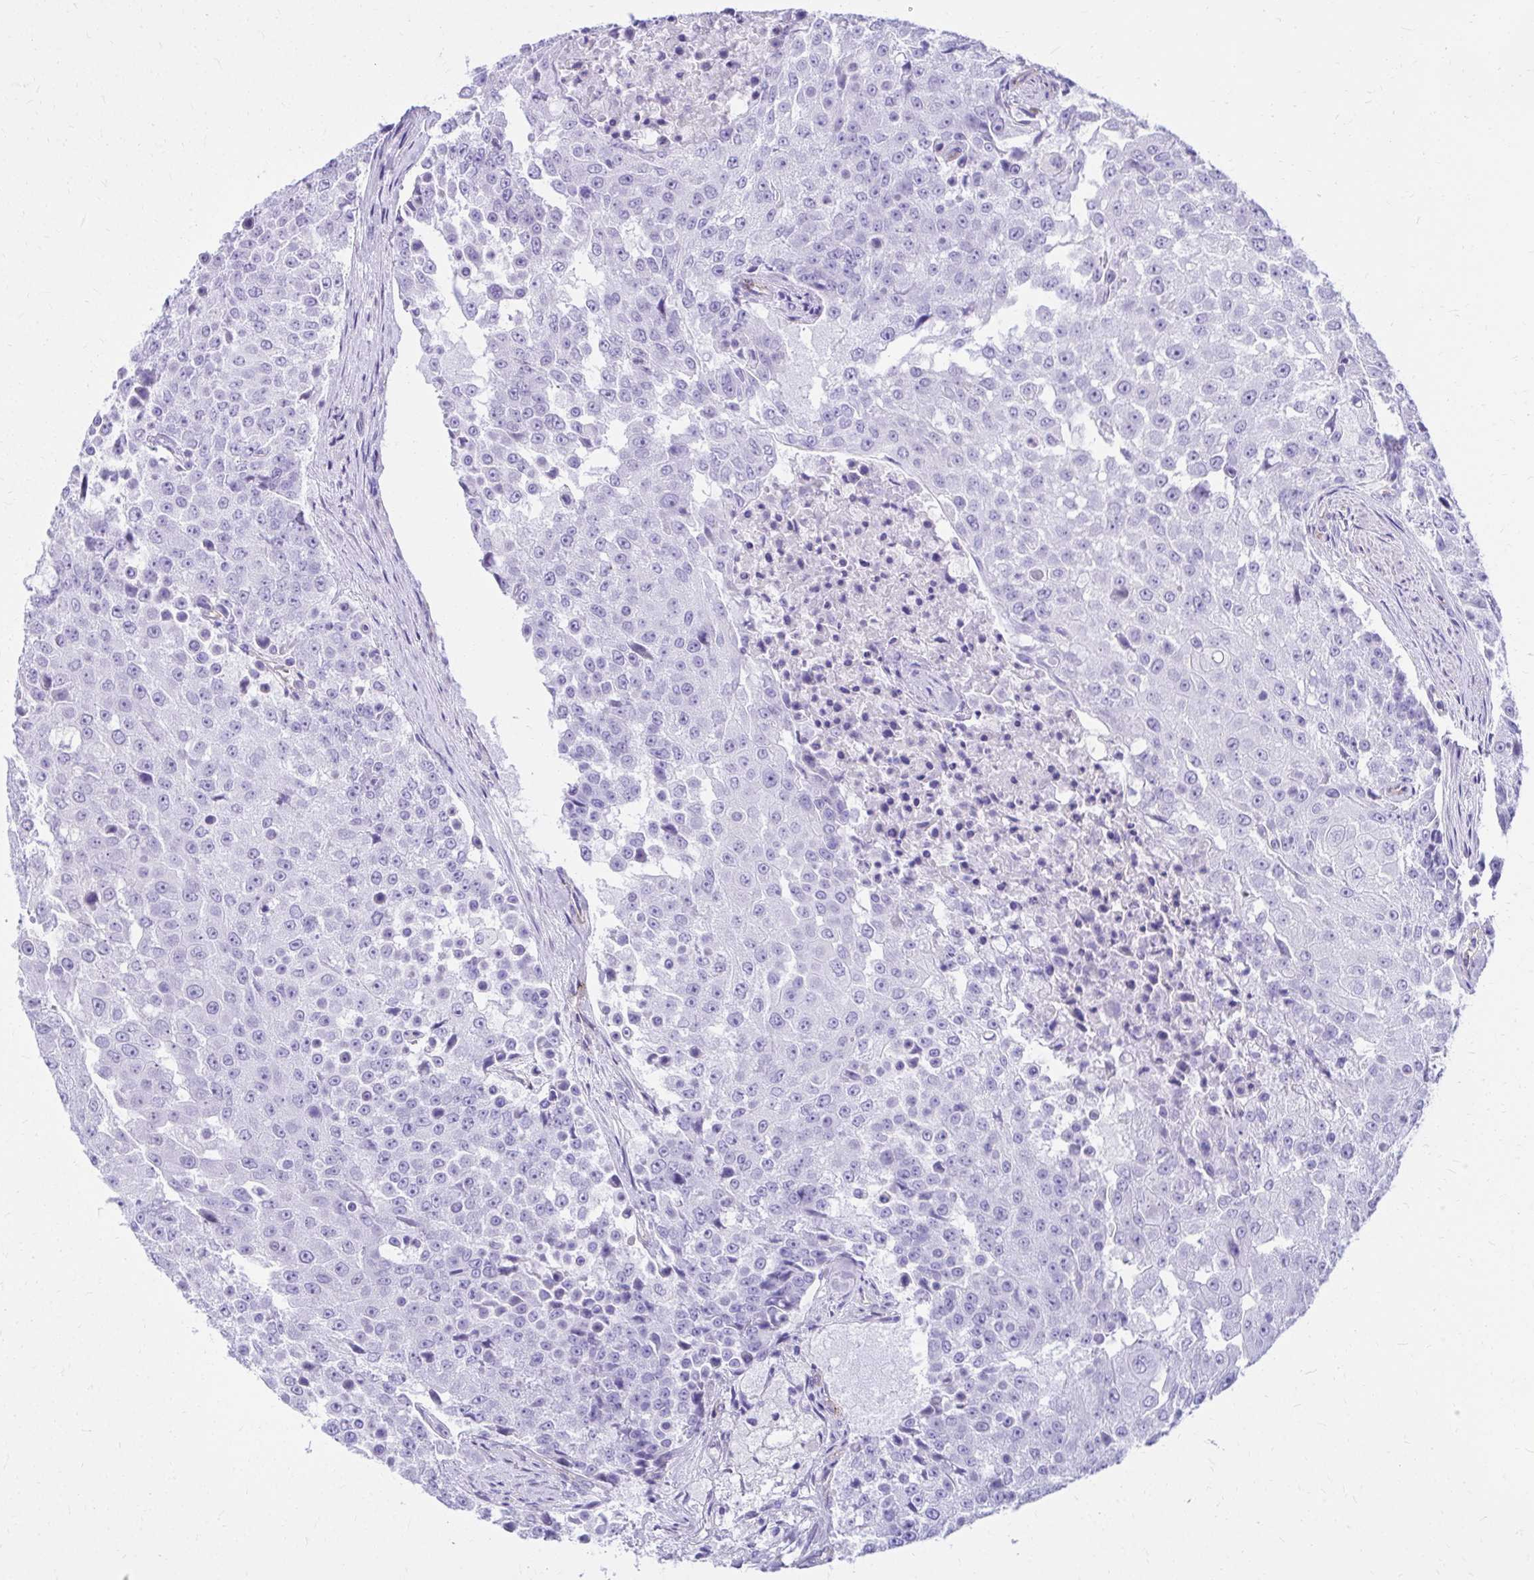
{"staining": {"intensity": "negative", "quantity": "none", "location": "none"}, "tissue": "urothelial cancer", "cell_type": "Tumor cells", "image_type": "cancer", "snomed": [{"axis": "morphology", "description": "Urothelial carcinoma, High grade"}, {"axis": "topography", "description": "Urinary bladder"}], "caption": "Immunohistochemistry histopathology image of neoplastic tissue: human high-grade urothelial carcinoma stained with DAB exhibits no significant protein staining in tumor cells.", "gene": "PELI3", "patient": {"sex": "female", "age": 63}}